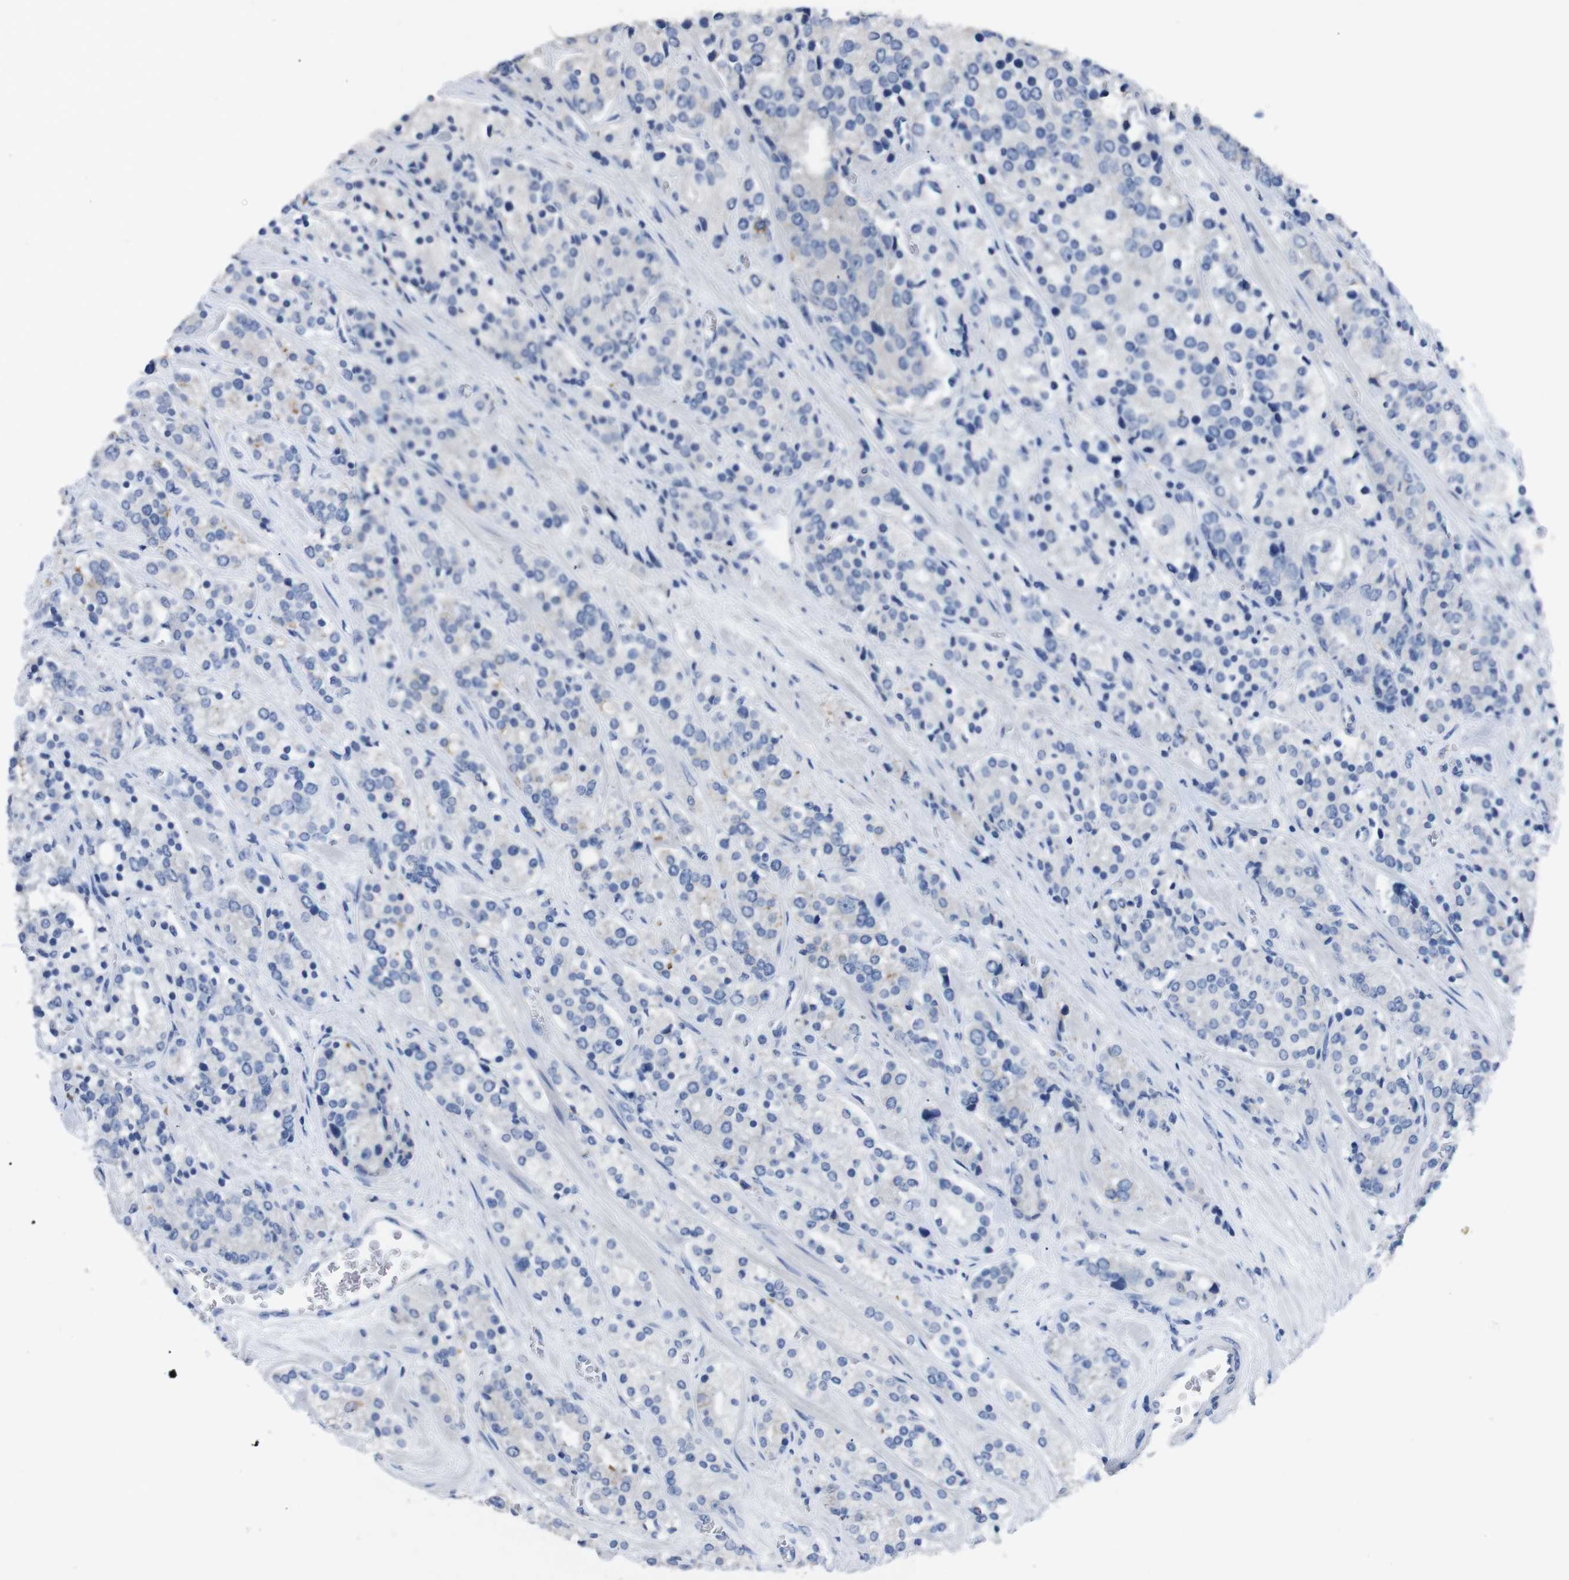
{"staining": {"intensity": "negative", "quantity": "none", "location": "none"}, "tissue": "prostate cancer", "cell_type": "Tumor cells", "image_type": "cancer", "snomed": [{"axis": "morphology", "description": "Adenocarcinoma, High grade"}, {"axis": "topography", "description": "Prostate"}], "caption": "There is no significant staining in tumor cells of prostate high-grade adenocarcinoma. (Stains: DAB IHC with hematoxylin counter stain, Microscopy: brightfield microscopy at high magnification).", "gene": "GJB2", "patient": {"sex": "male", "age": 71}}